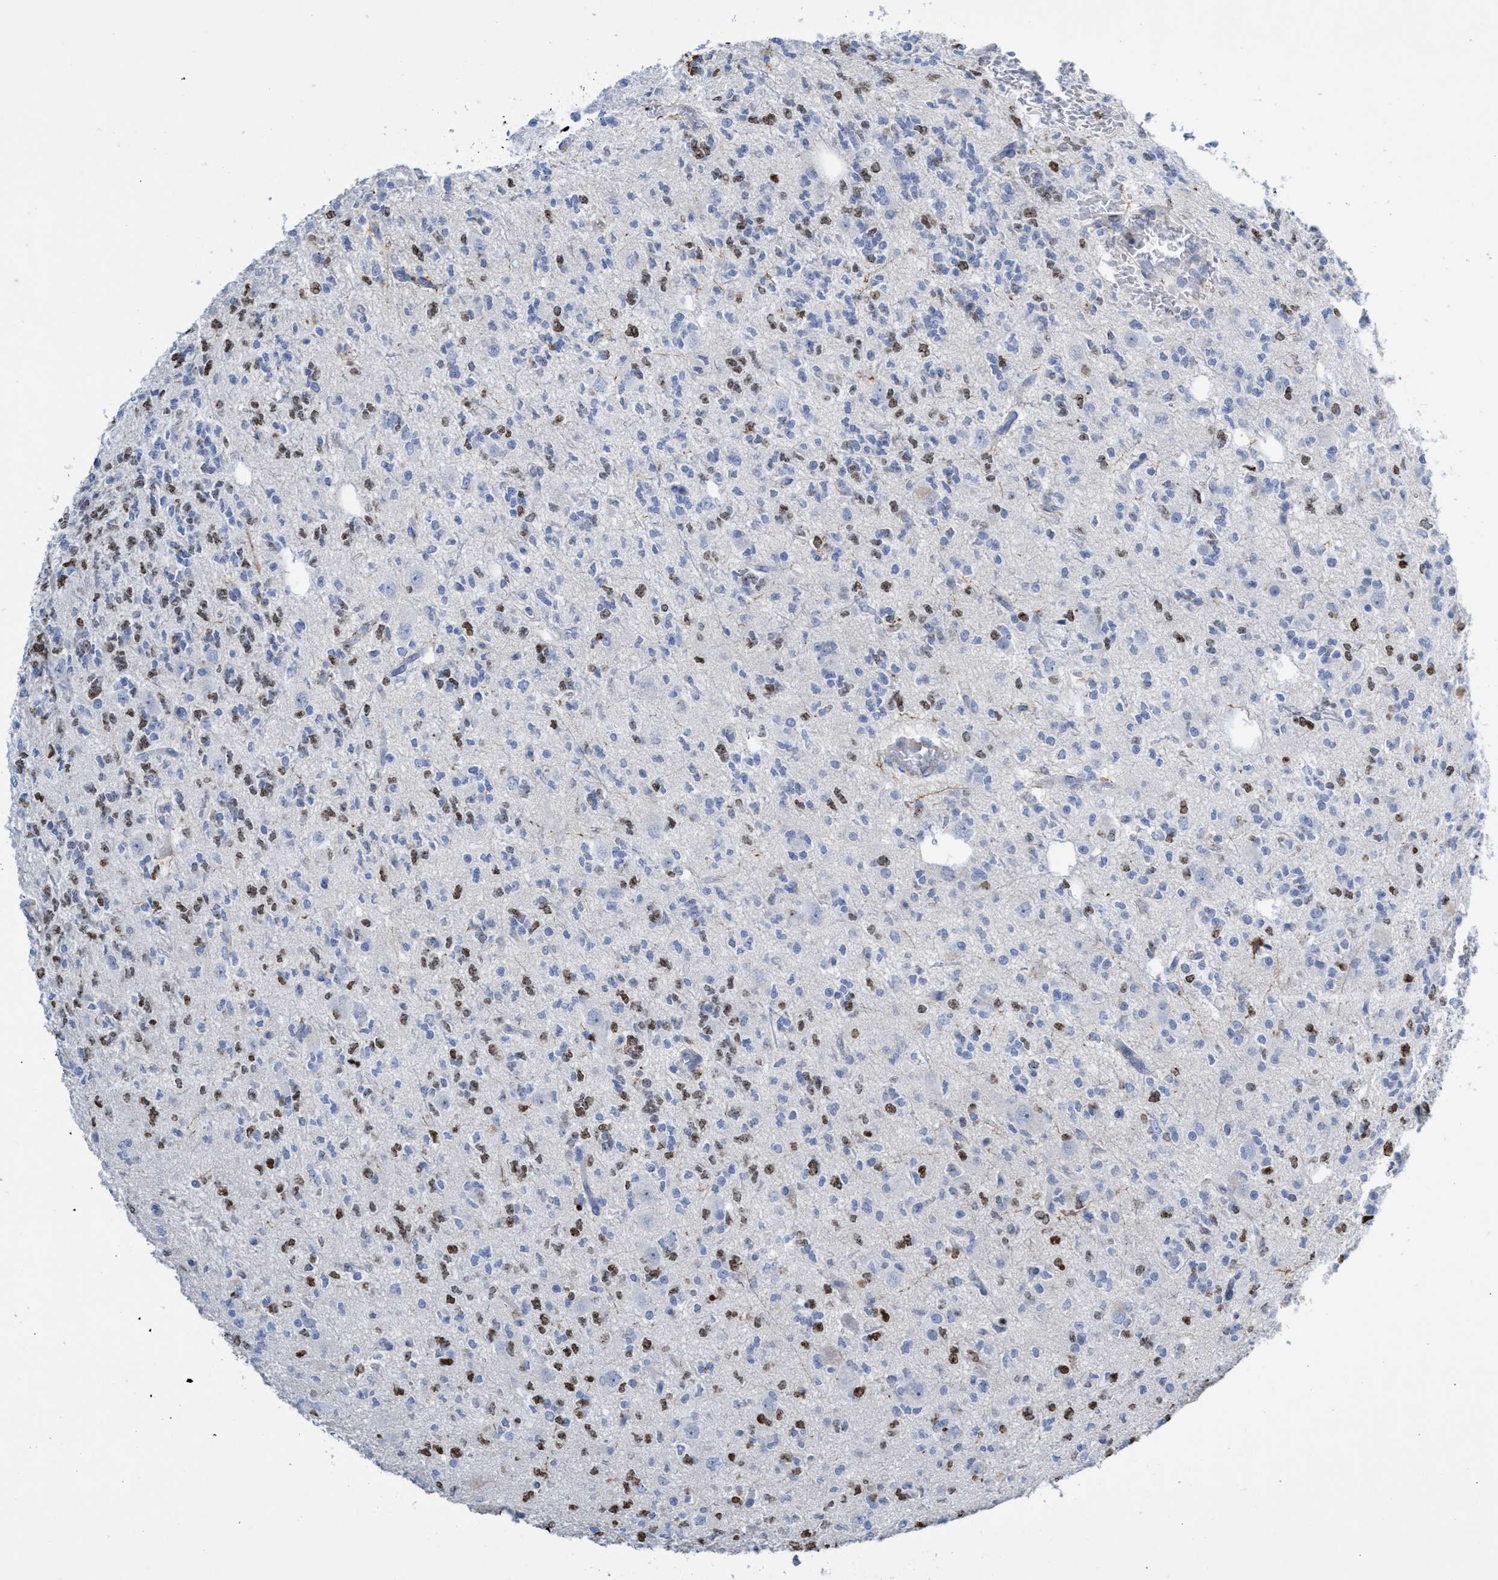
{"staining": {"intensity": "moderate", "quantity": "25%-75%", "location": "nuclear"}, "tissue": "glioma", "cell_type": "Tumor cells", "image_type": "cancer", "snomed": [{"axis": "morphology", "description": "Glioma, malignant, Low grade"}, {"axis": "topography", "description": "Brain"}], "caption": "DAB (3,3'-diaminobenzidine) immunohistochemical staining of glioma reveals moderate nuclear protein staining in approximately 25%-75% of tumor cells. Ihc stains the protein in brown and the nuclei are stained blue.", "gene": "CBX2", "patient": {"sex": "male", "age": 38}}